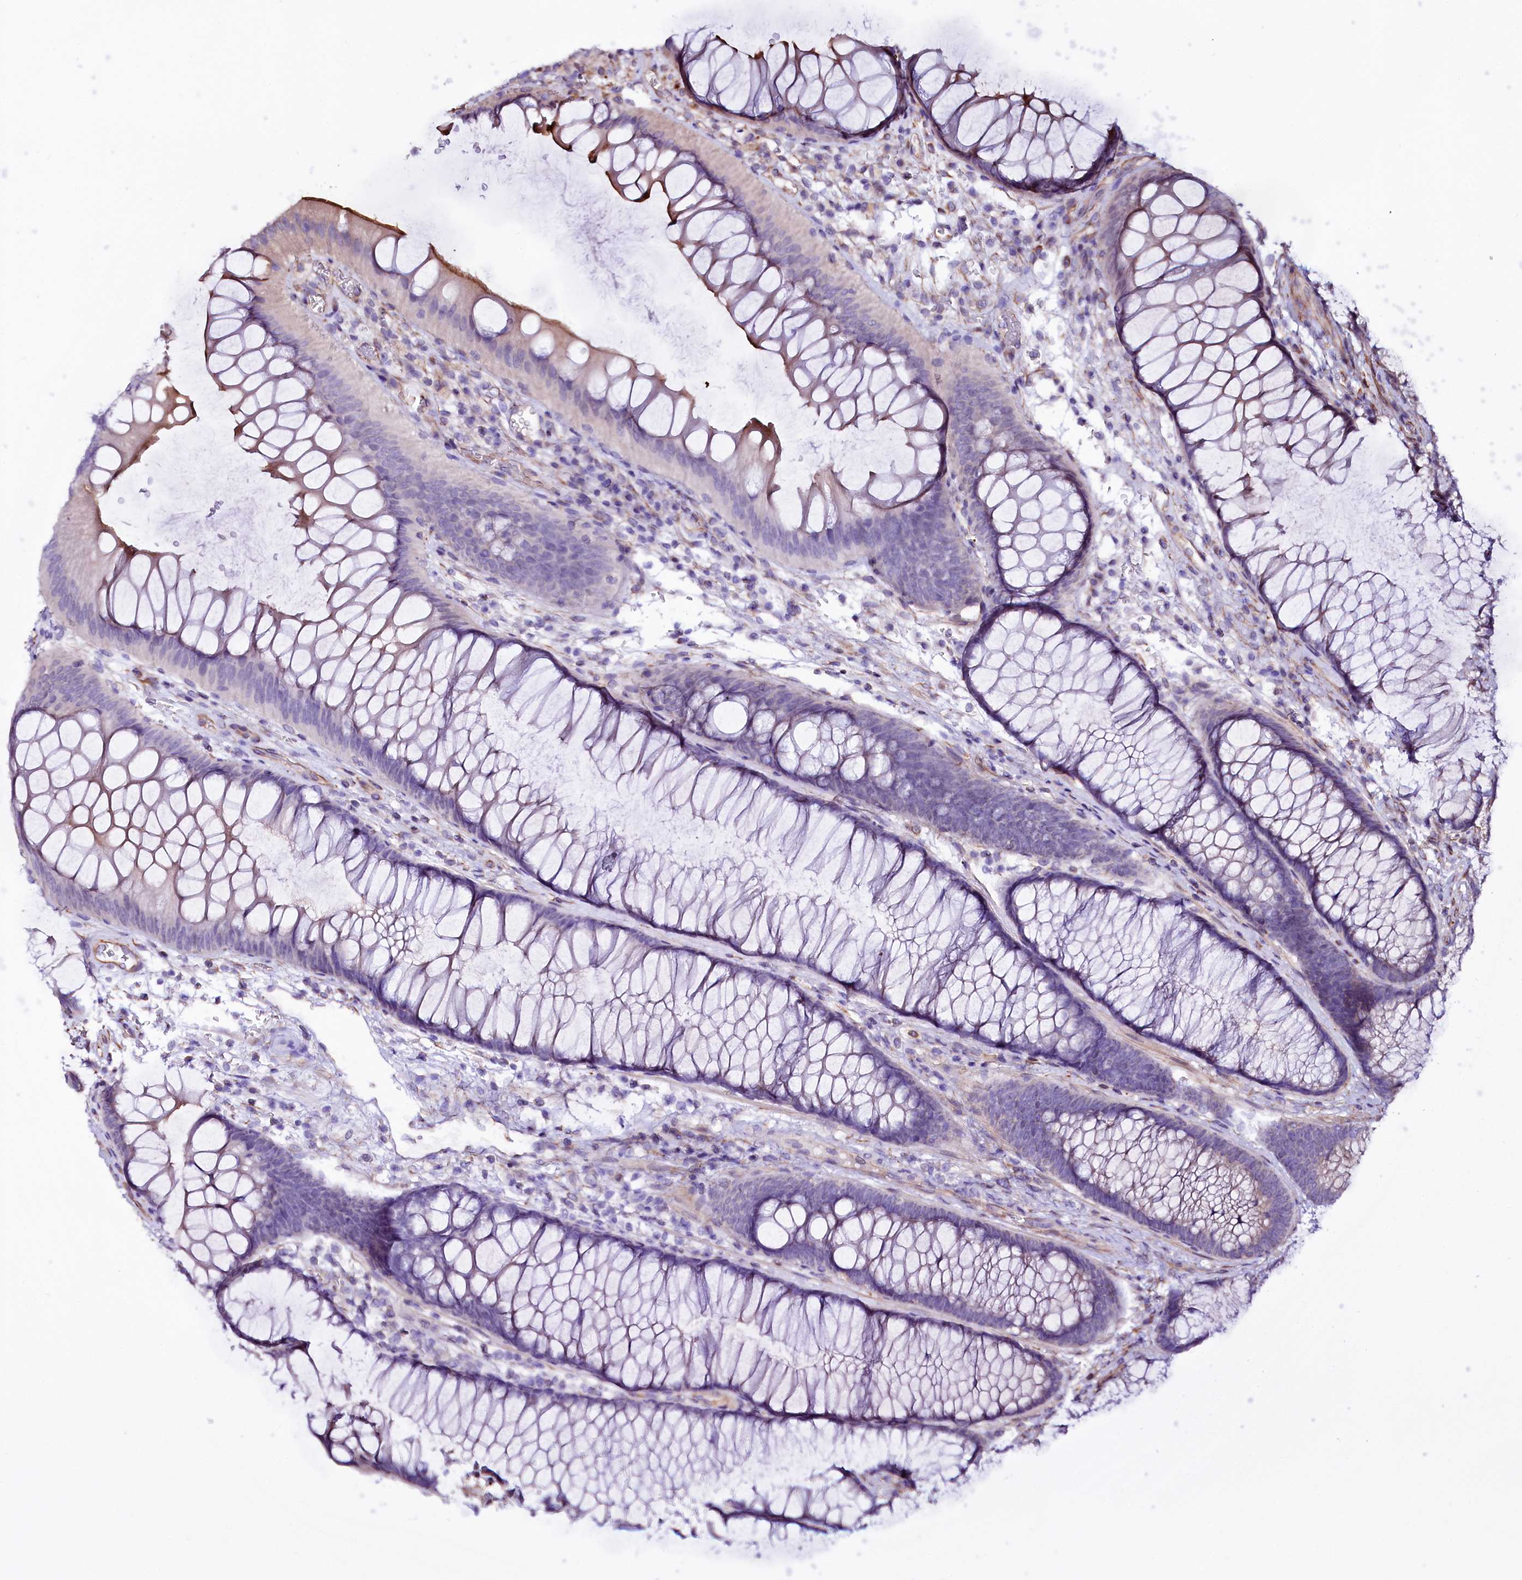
{"staining": {"intensity": "moderate", "quantity": ">75%", "location": "cytoplasmic/membranous"}, "tissue": "colon", "cell_type": "Endothelial cells", "image_type": "normal", "snomed": [{"axis": "morphology", "description": "Normal tissue, NOS"}, {"axis": "topography", "description": "Colon"}], "caption": "High-magnification brightfield microscopy of benign colon stained with DAB (3,3'-diaminobenzidine) (brown) and counterstained with hematoxylin (blue). endothelial cells exhibit moderate cytoplasmic/membranous staining is appreciated in approximately>75% of cells. Nuclei are stained in blue.", "gene": "TTC12", "patient": {"sex": "female", "age": 82}}